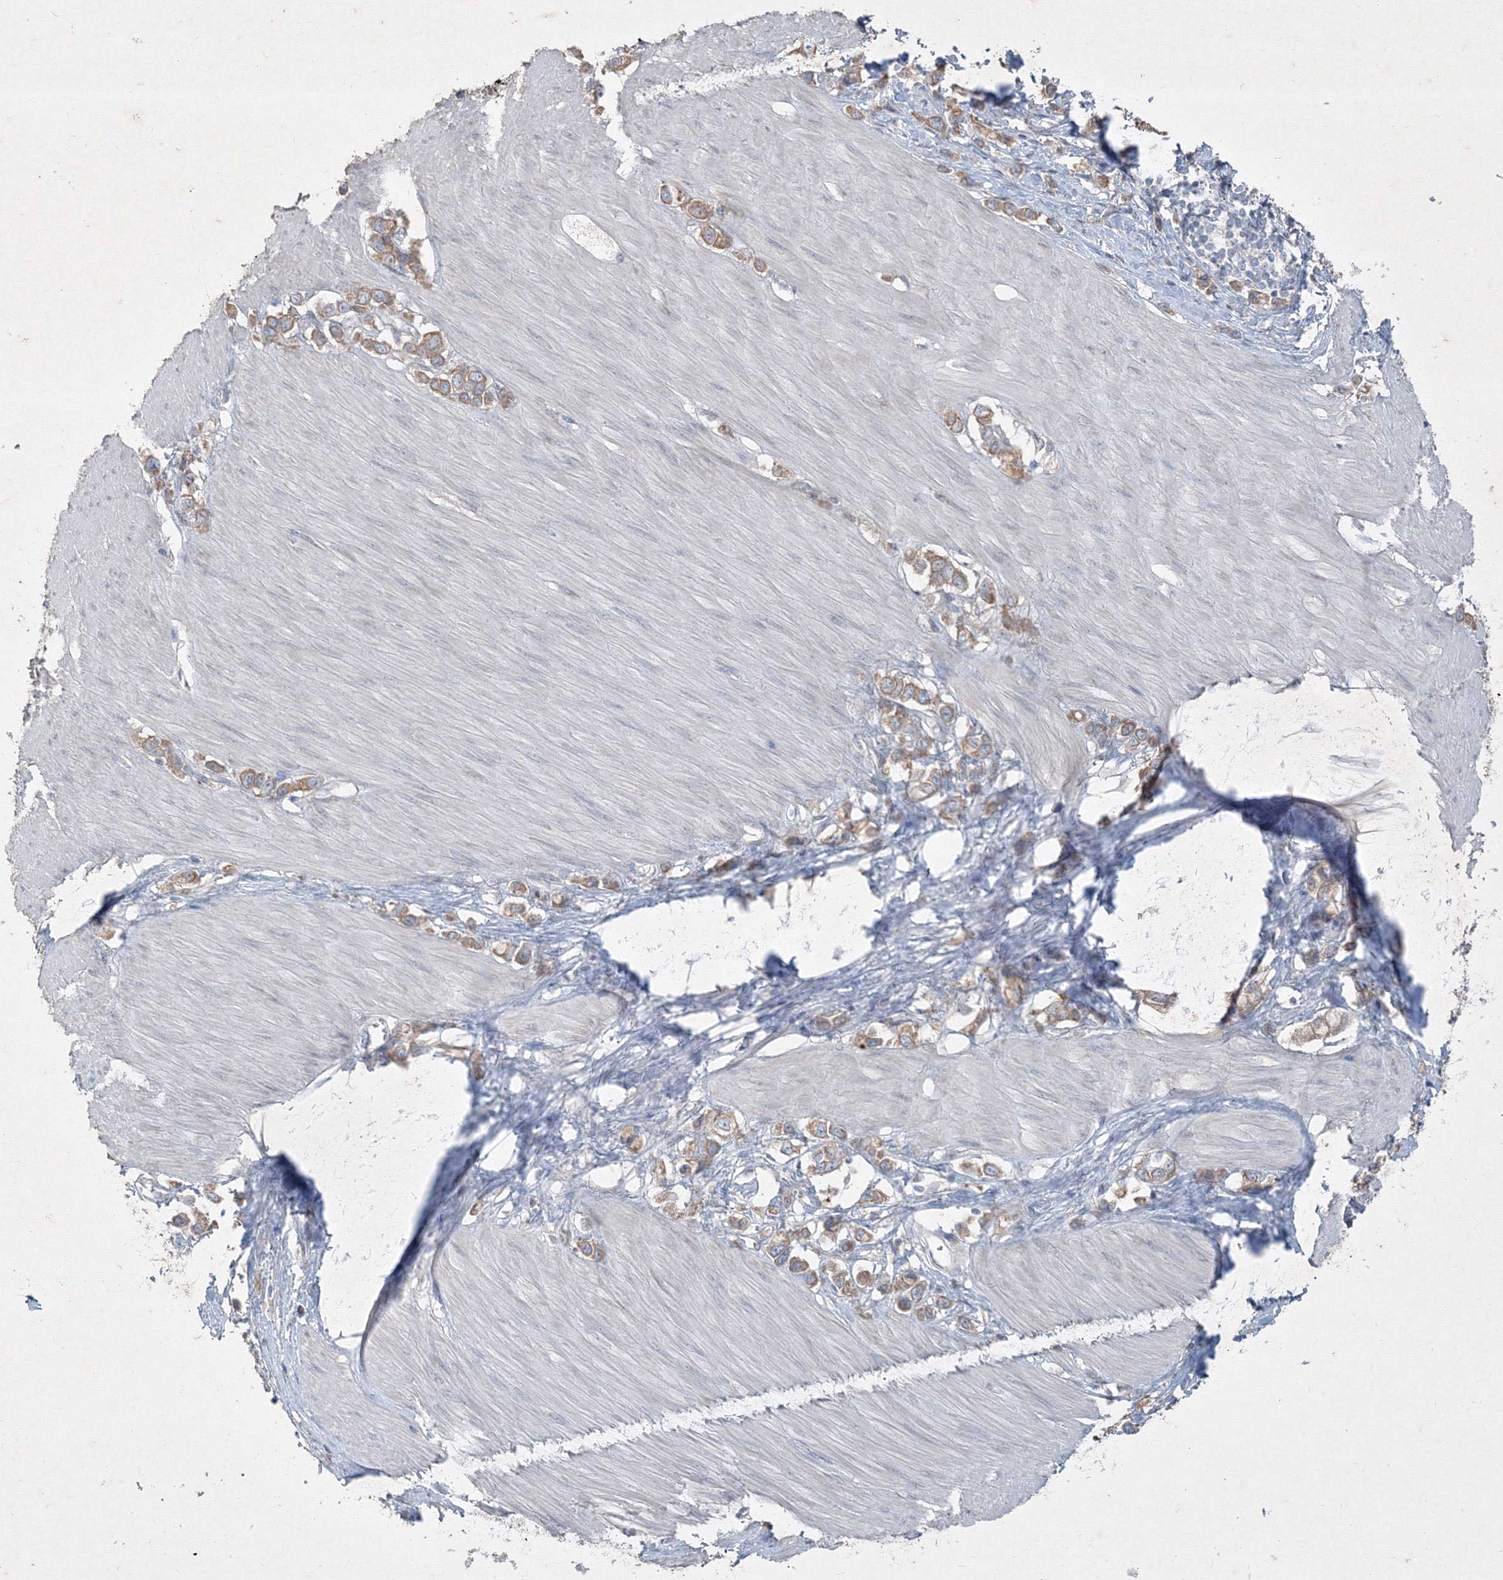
{"staining": {"intensity": "moderate", "quantity": ">75%", "location": "cytoplasmic/membranous"}, "tissue": "stomach cancer", "cell_type": "Tumor cells", "image_type": "cancer", "snomed": [{"axis": "morphology", "description": "Adenocarcinoma, NOS"}, {"axis": "topography", "description": "Stomach"}], "caption": "Human stomach cancer (adenocarcinoma) stained with a protein marker exhibits moderate staining in tumor cells.", "gene": "IFNAR1", "patient": {"sex": "female", "age": 65}}